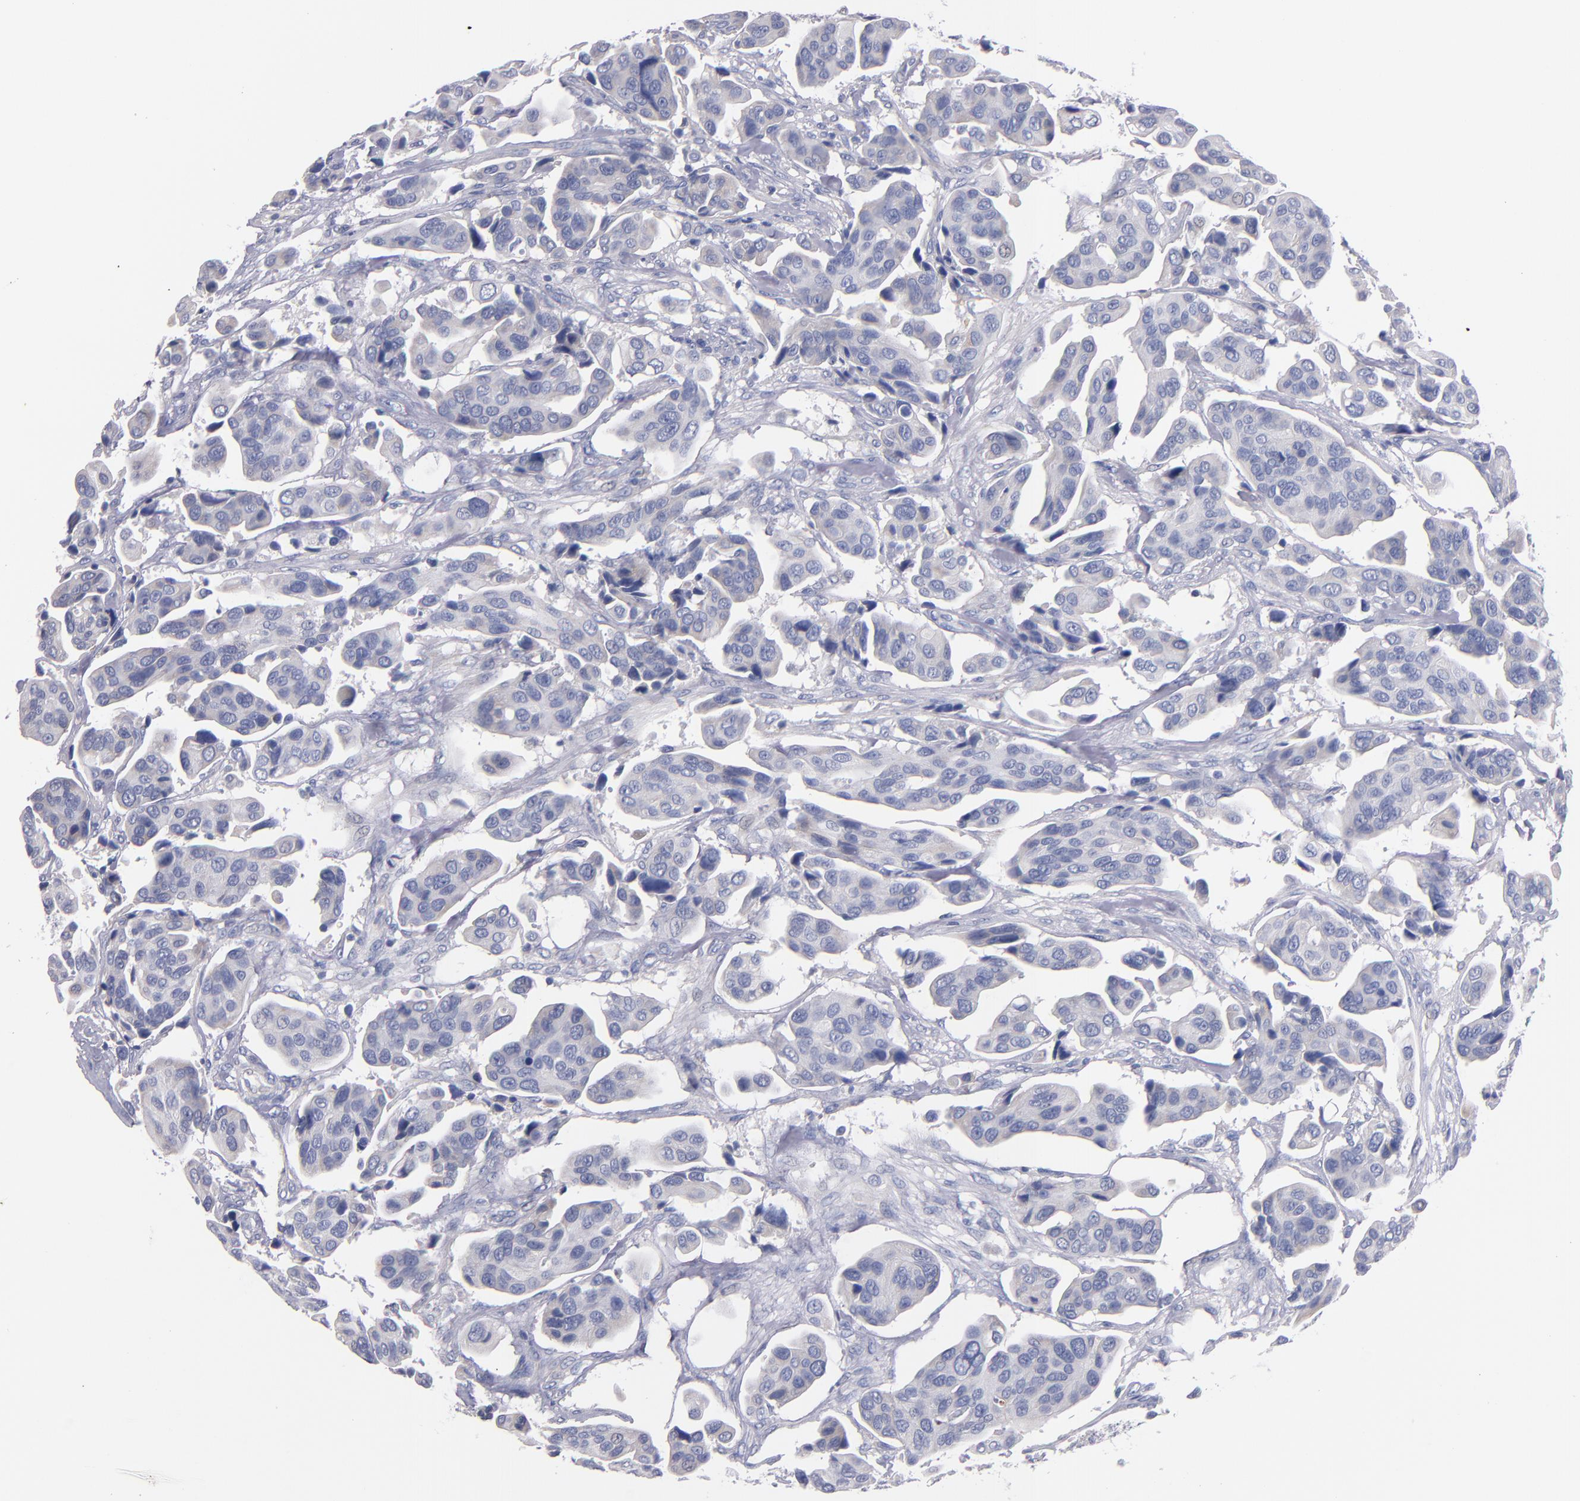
{"staining": {"intensity": "negative", "quantity": "none", "location": "none"}, "tissue": "urothelial cancer", "cell_type": "Tumor cells", "image_type": "cancer", "snomed": [{"axis": "morphology", "description": "Adenocarcinoma, NOS"}, {"axis": "topography", "description": "Urinary bladder"}], "caption": "There is no significant expression in tumor cells of urothelial cancer.", "gene": "CNTNAP2", "patient": {"sex": "male", "age": 61}}